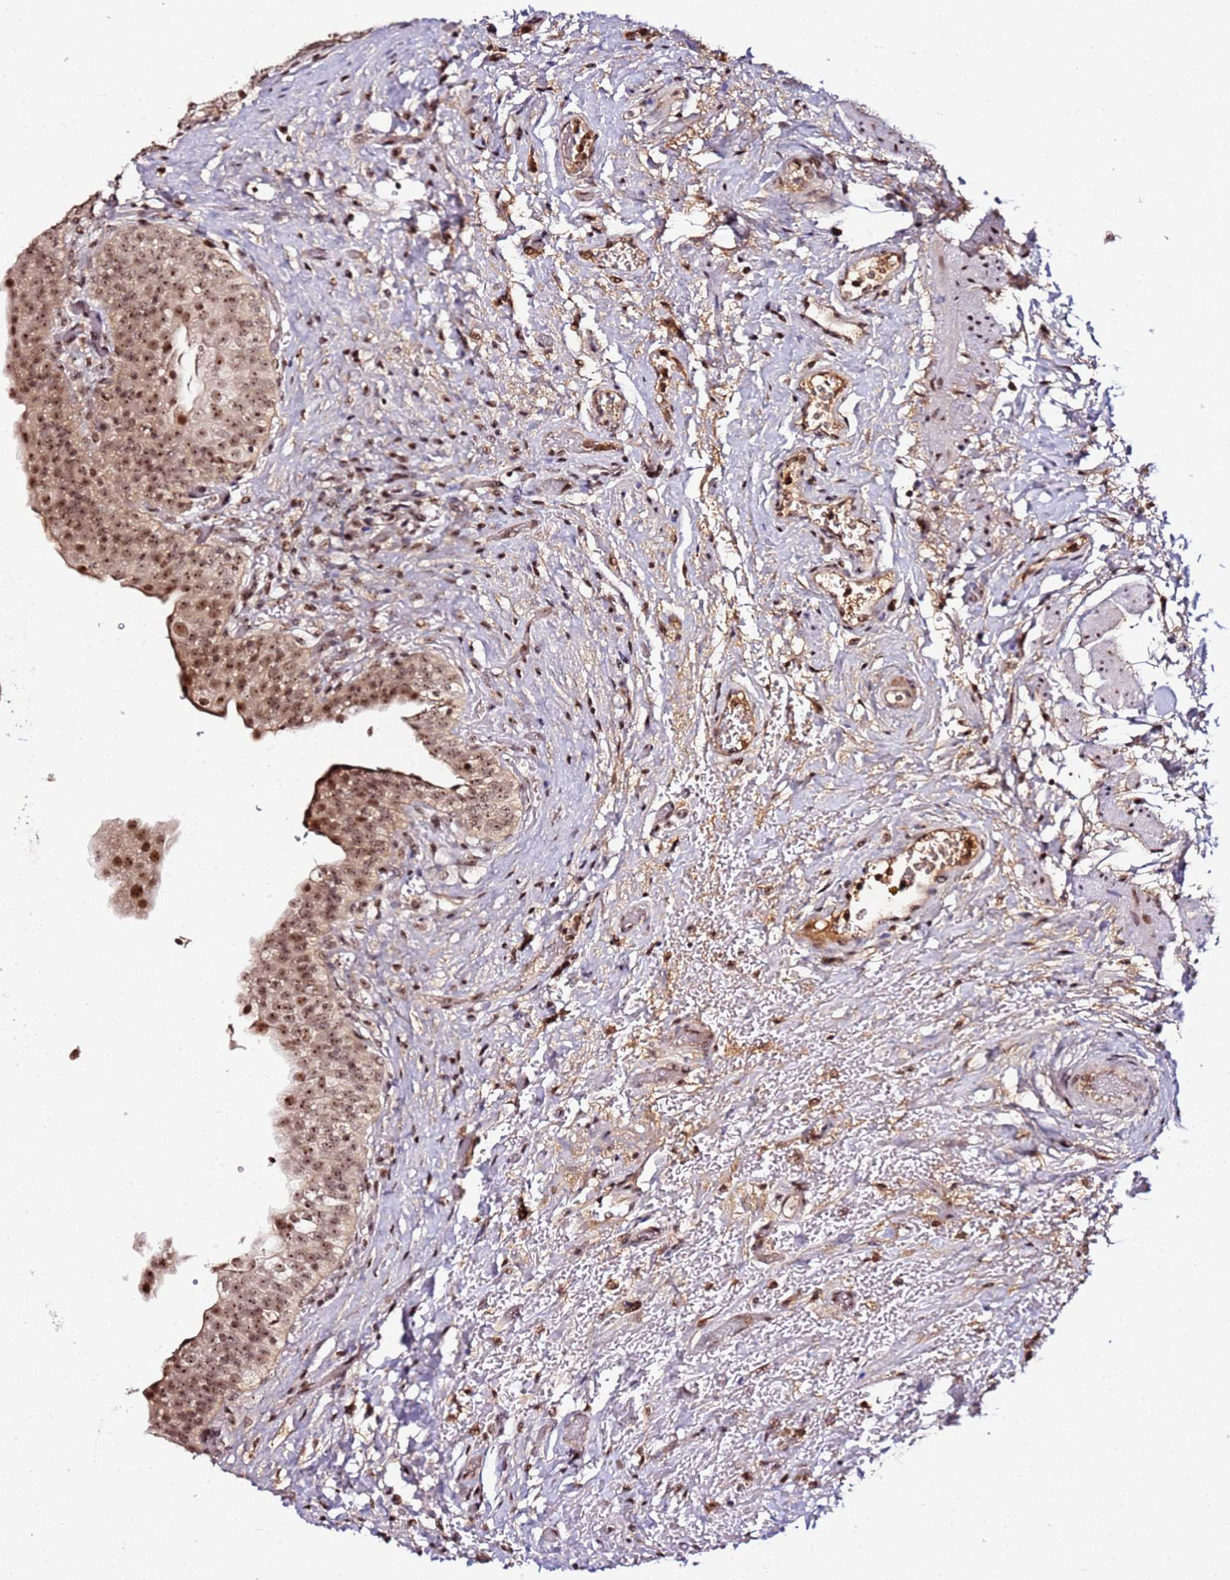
{"staining": {"intensity": "moderate", "quantity": ">75%", "location": "nuclear"}, "tissue": "urinary bladder", "cell_type": "Urothelial cells", "image_type": "normal", "snomed": [{"axis": "morphology", "description": "Normal tissue, NOS"}, {"axis": "topography", "description": "Urinary bladder"}], "caption": "Urinary bladder was stained to show a protein in brown. There is medium levels of moderate nuclear positivity in about >75% of urothelial cells.", "gene": "FCF1", "patient": {"sex": "male", "age": 69}}